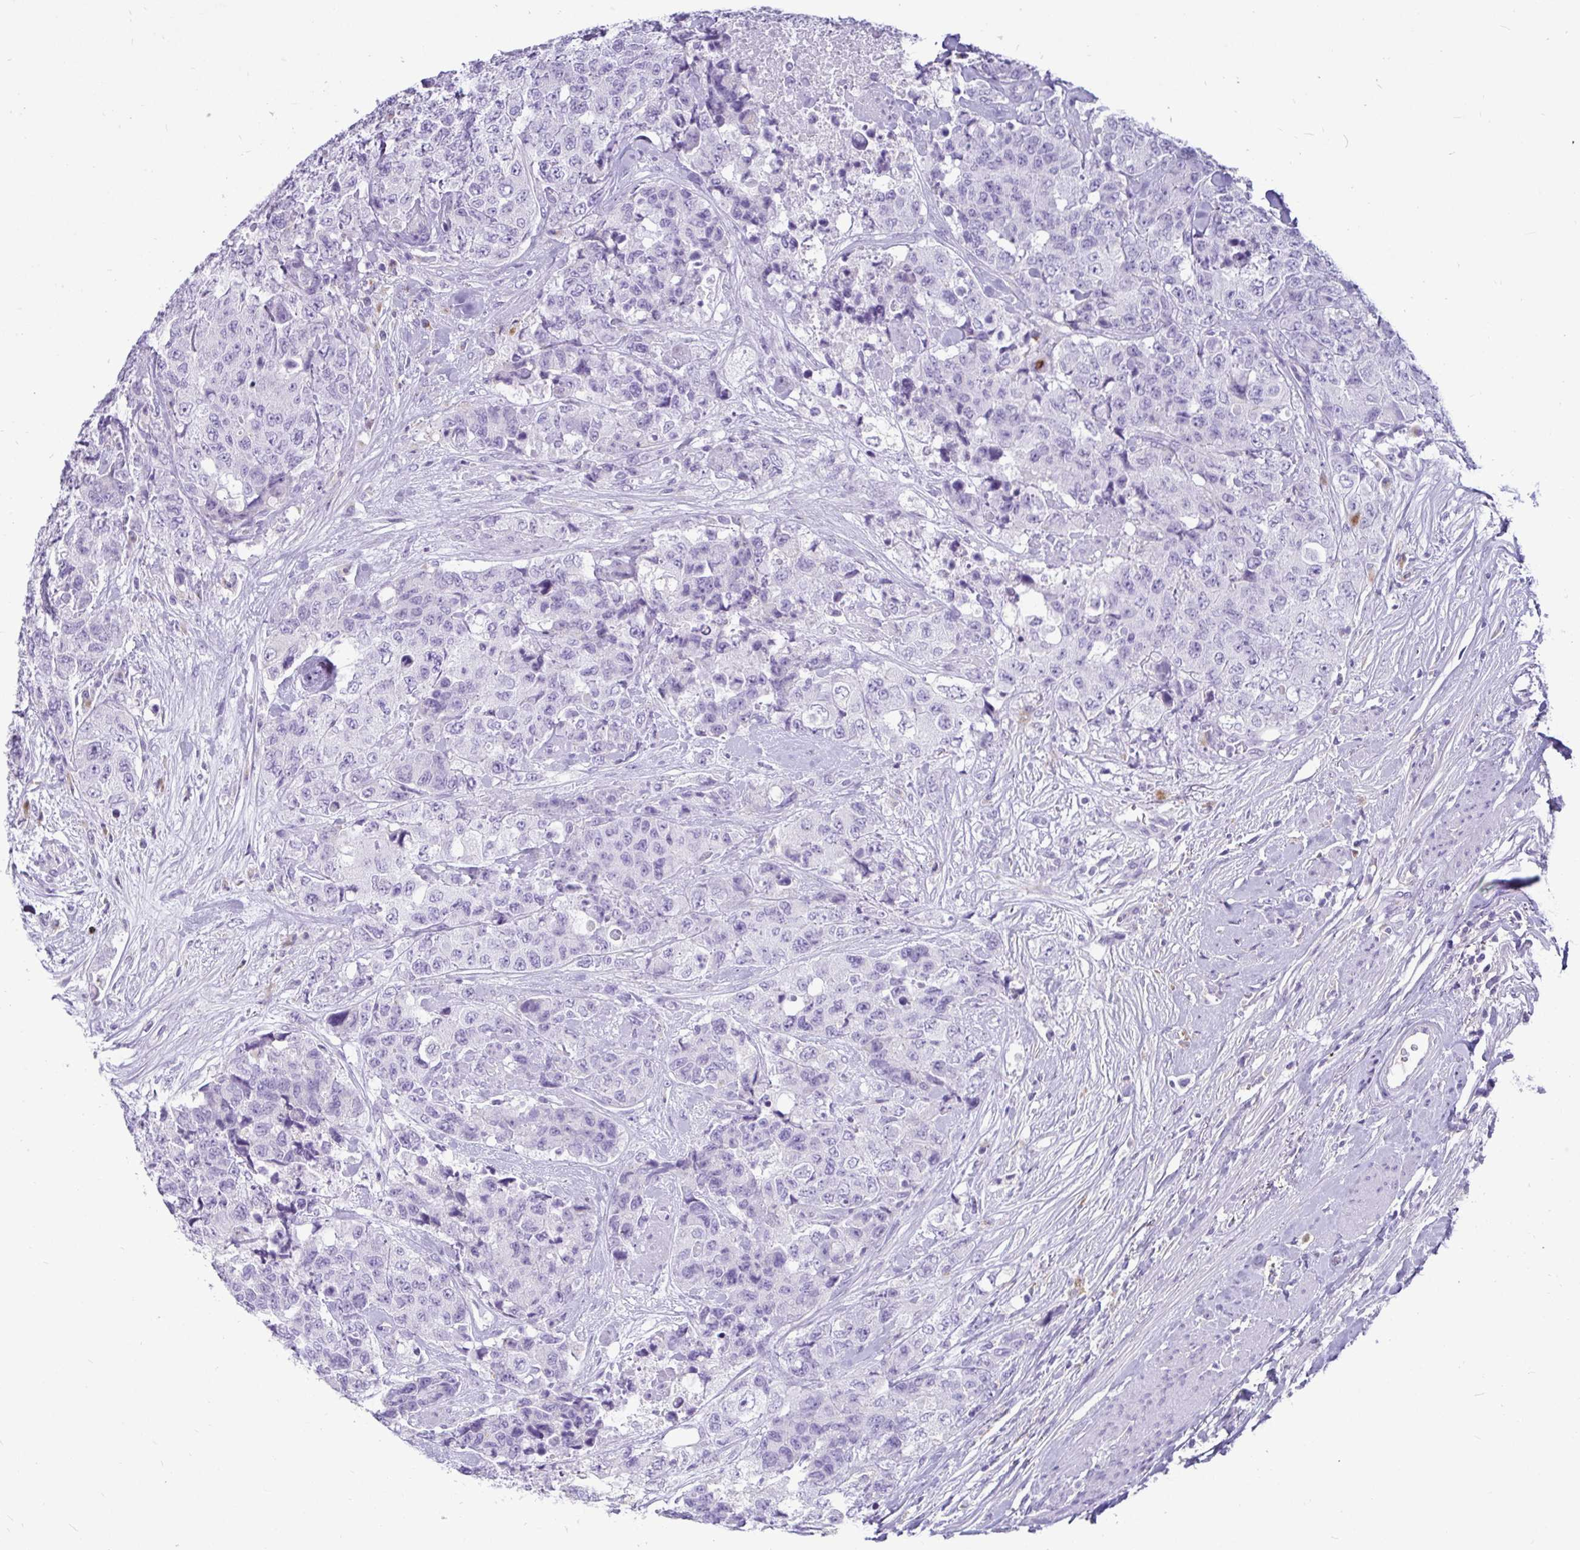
{"staining": {"intensity": "negative", "quantity": "none", "location": "none"}, "tissue": "urothelial cancer", "cell_type": "Tumor cells", "image_type": "cancer", "snomed": [{"axis": "morphology", "description": "Urothelial carcinoma, High grade"}, {"axis": "topography", "description": "Urinary bladder"}], "caption": "Tumor cells show no significant positivity in urothelial carcinoma (high-grade).", "gene": "CTSZ", "patient": {"sex": "female", "age": 78}}